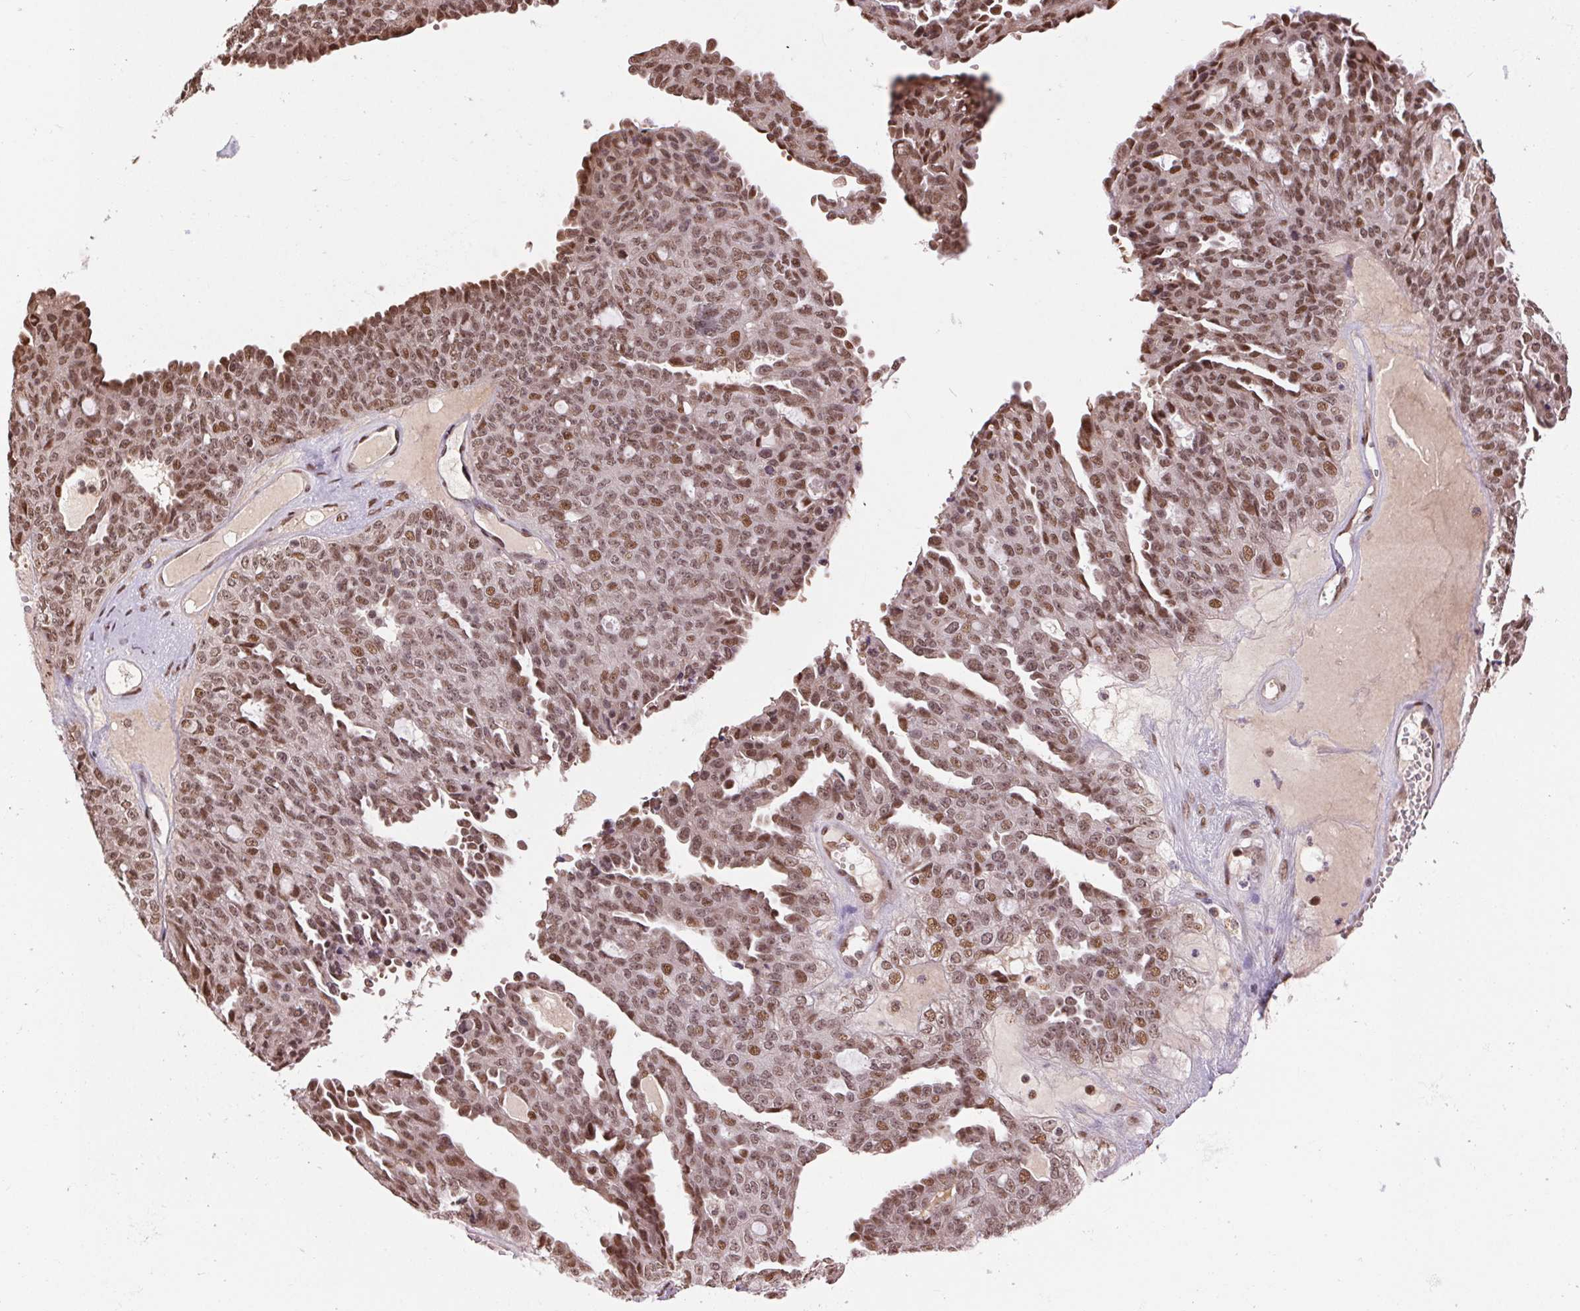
{"staining": {"intensity": "moderate", "quantity": ">75%", "location": "nuclear"}, "tissue": "ovarian cancer", "cell_type": "Tumor cells", "image_type": "cancer", "snomed": [{"axis": "morphology", "description": "Cystadenocarcinoma, serous, NOS"}, {"axis": "topography", "description": "Ovary"}], "caption": "Immunohistochemistry image of neoplastic tissue: serous cystadenocarcinoma (ovarian) stained using IHC demonstrates medium levels of moderate protein expression localized specifically in the nuclear of tumor cells, appearing as a nuclear brown color.", "gene": "RAD23A", "patient": {"sex": "female", "age": 71}}